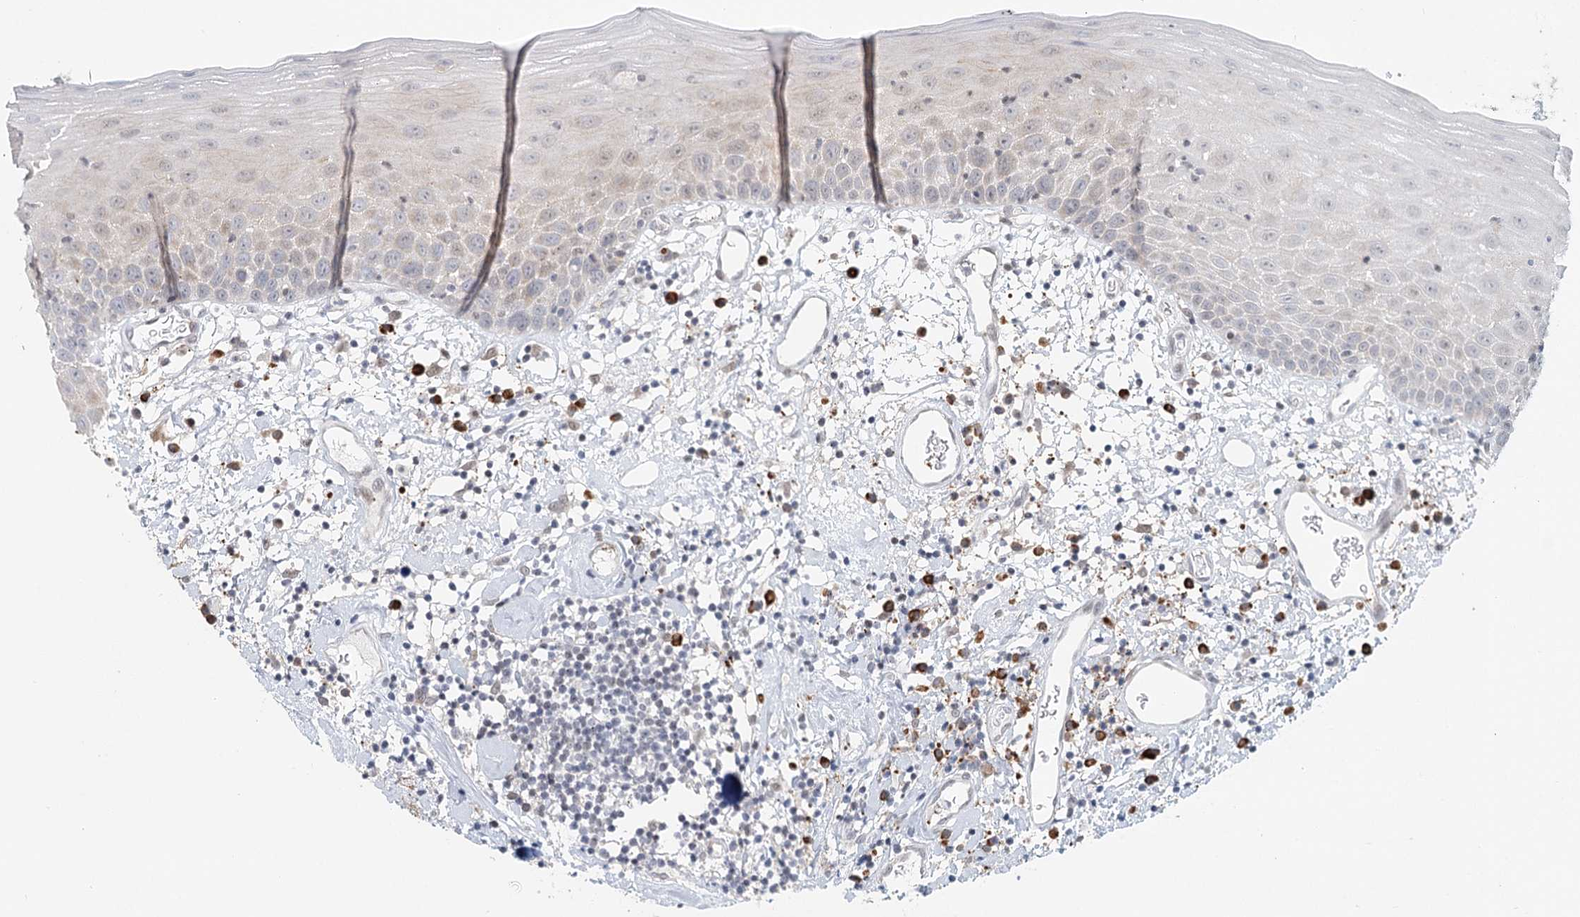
{"staining": {"intensity": "negative", "quantity": "none", "location": "none"}, "tissue": "oral mucosa", "cell_type": "Squamous epithelial cells", "image_type": "normal", "snomed": [{"axis": "morphology", "description": "Normal tissue, NOS"}, {"axis": "topography", "description": "Oral tissue"}], "caption": "This is an immunohistochemistry histopathology image of benign human oral mucosa. There is no staining in squamous epithelial cells.", "gene": "BNIP5", "patient": {"sex": "male", "age": 74}}